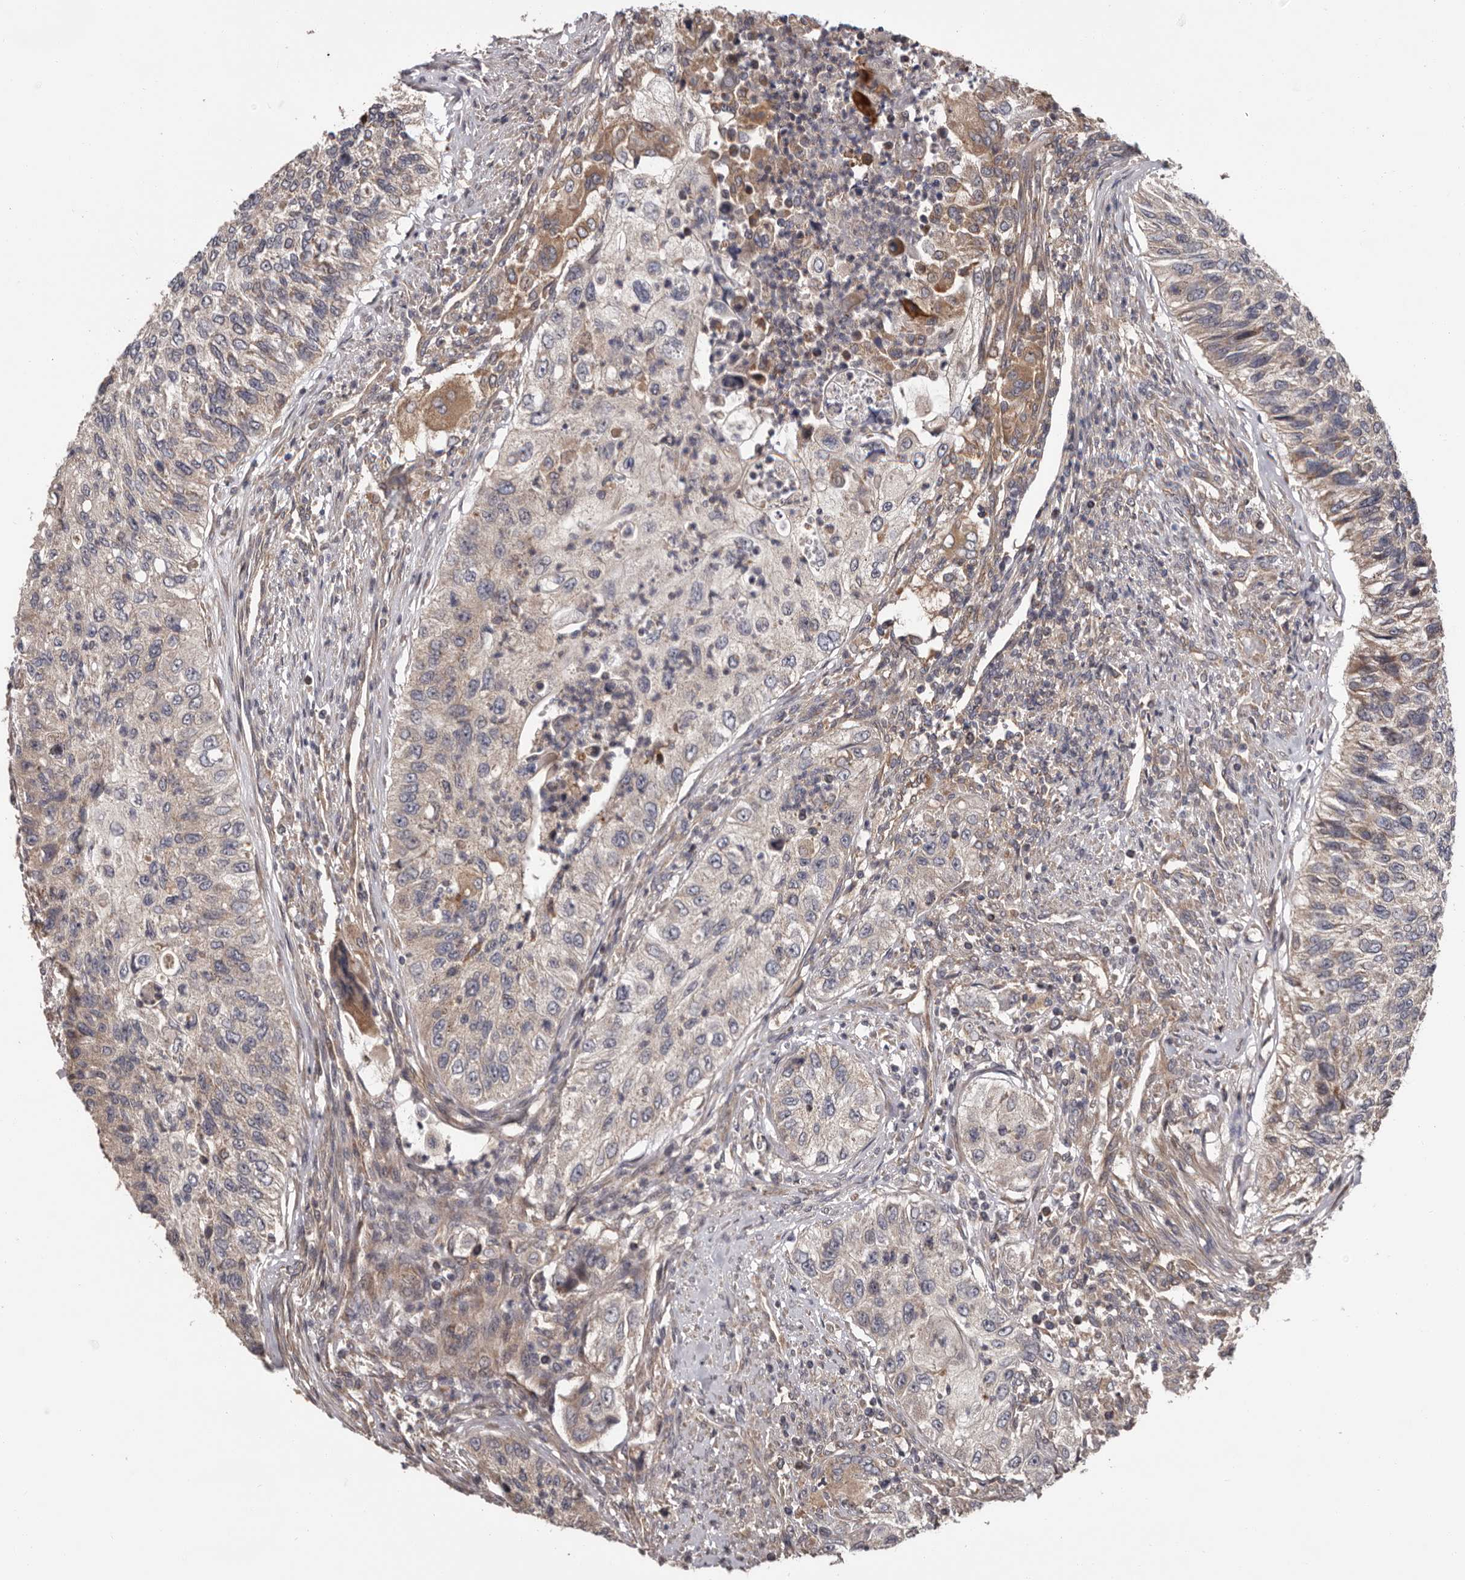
{"staining": {"intensity": "moderate", "quantity": "<25%", "location": "cytoplasmic/membranous"}, "tissue": "urothelial cancer", "cell_type": "Tumor cells", "image_type": "cancer", "snomed": [{"axis": "morphology", "description": "Urothelial carcinoma, High grade"}, {"axis": "topography", "description": "Urinary bladder"}], "caption": "Protein staining of urothelial cancer tissue reveals moderate cytoplasmic/membranous staining in approximately <25% of tumor cells.", "gene": "VPS37A", "patient": {"sex": "female", "age": 60}}